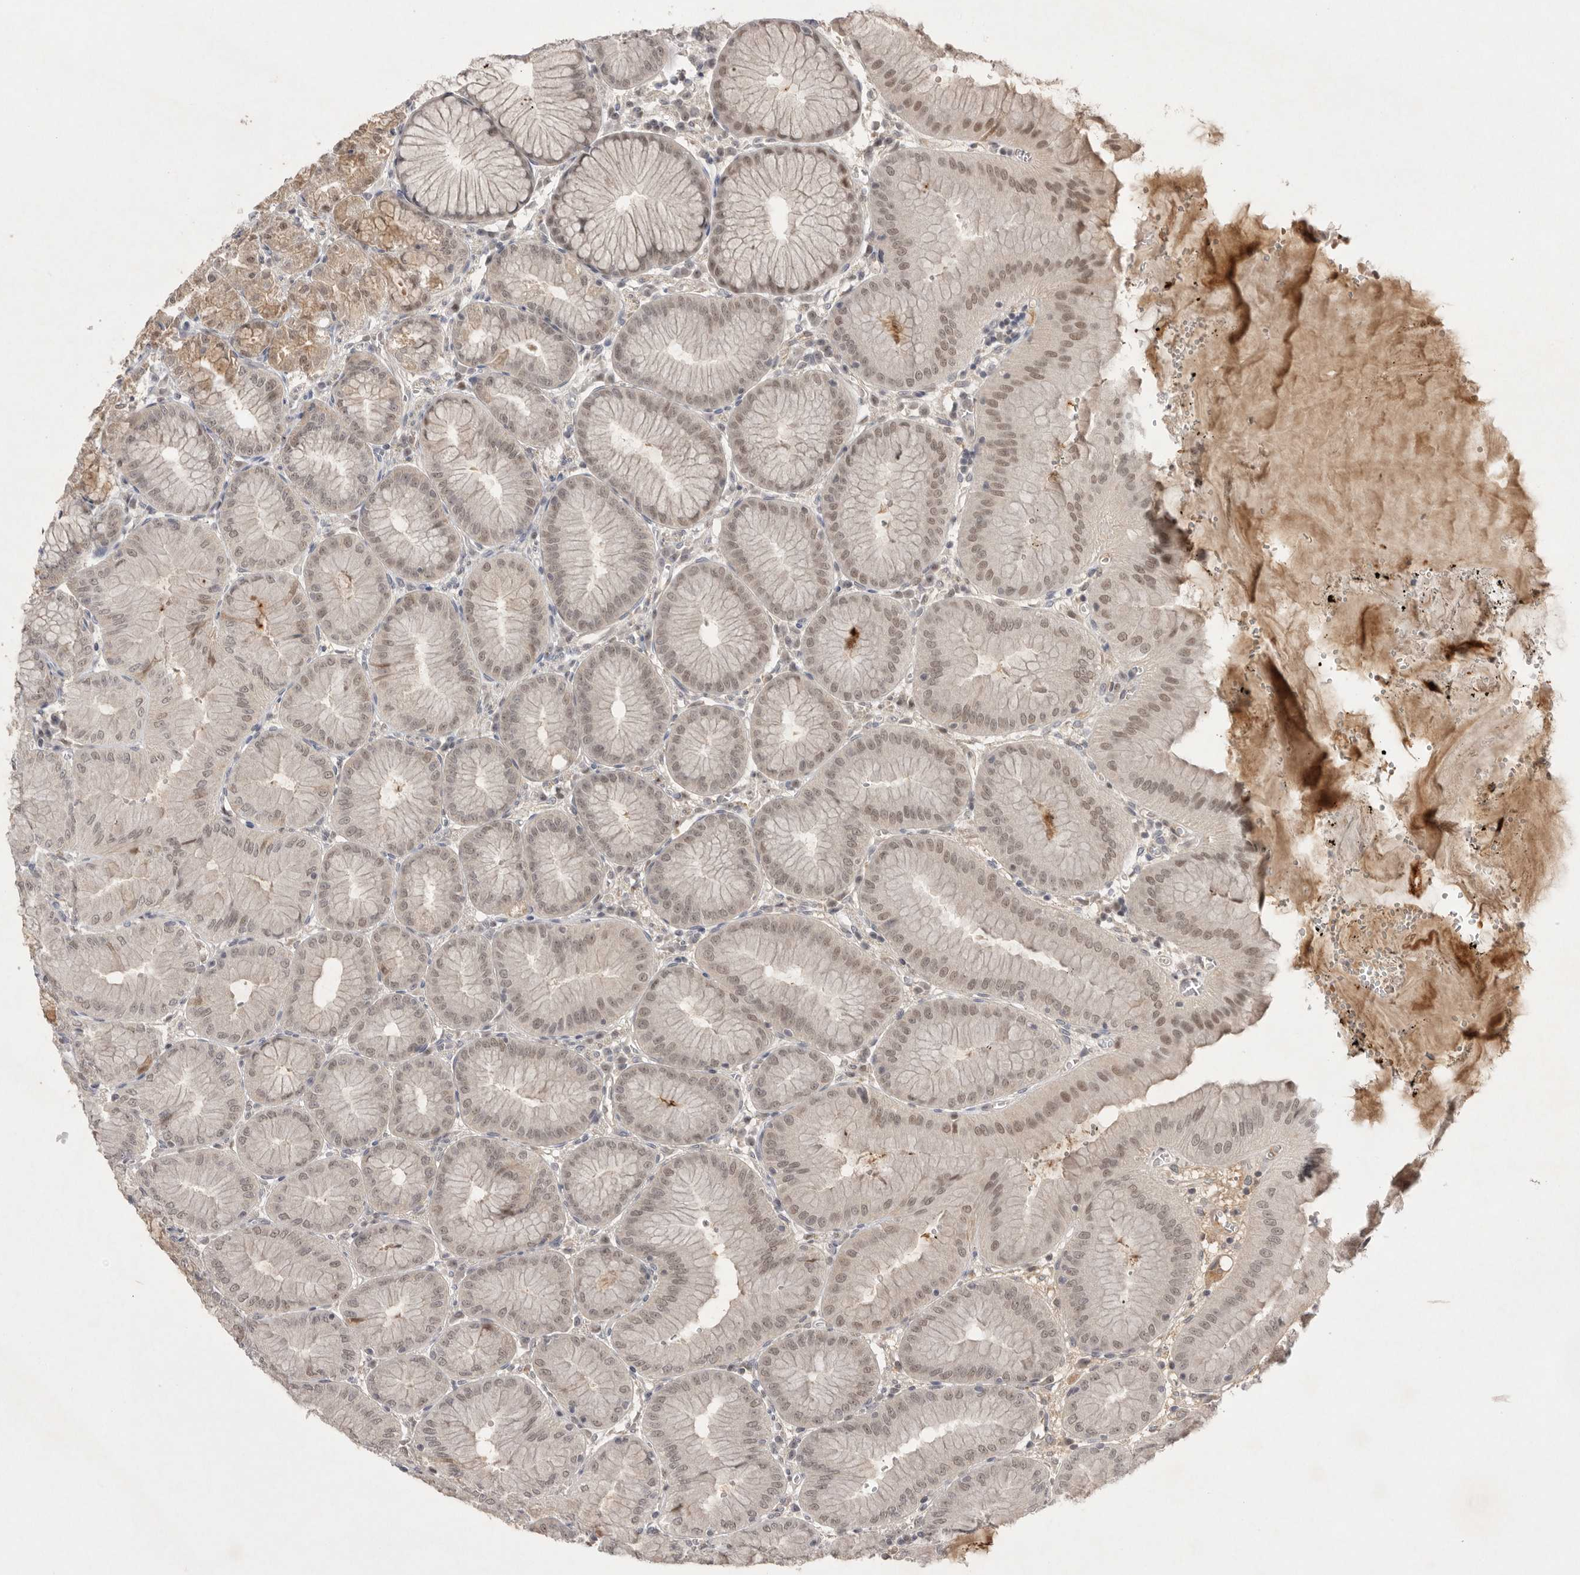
{"staining": {"intensity": "moderate", "quantity": ">75%", "location": "cytoplasmic/membranous,nuclear"}, "tissue": "stomach", "cell_type": "Glandular cells", "image_type": "normal", "snomed": [{"axis": "morphology", "description": "Normal tissue, NOS"}, {"axis": "topography", "description": "Stomach, lower"}], "caption": "A micrograph of human stomach stained for a protein shows moderate cytoplasmic/membranous,nuclear brown staining in glandular cells. (DAB = brown stain, brightfield microscopy at high magnification).", "gene": "HUS1", "patient": {"sex": "male", "age": 71}}